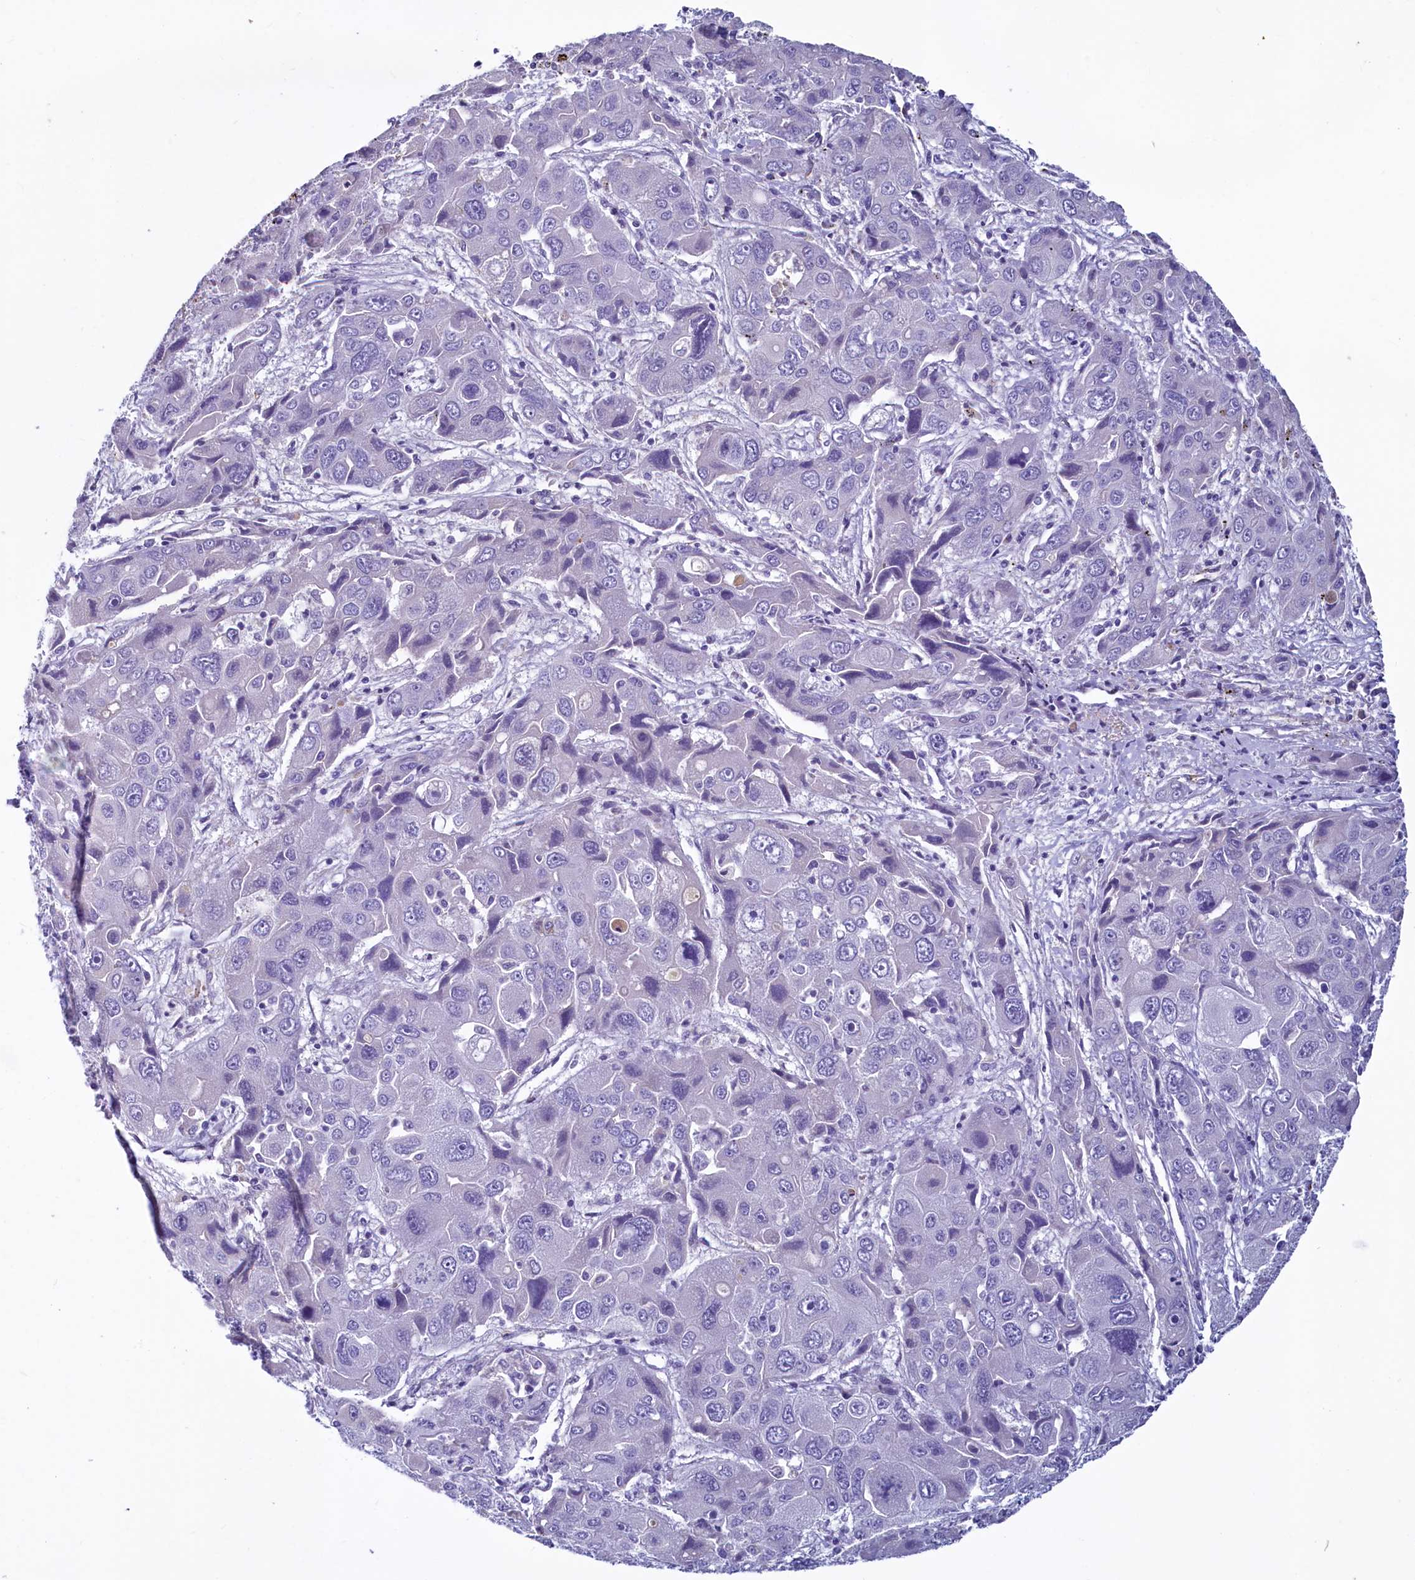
{"staining": {"intensity": "negative", "quantity": "none", "location": "none"}, "tissue": "liver cancer", "cell_type": "Tumor cells", "image_type": "cancer", "snomed": [{"axis": "morphology", "description": "Cholangiocarcinoma"}, {"axis": "topography", "description": "Liver"}], "caption": "There is no significant expression in tumor cells of liver cholangiocarcinoma.", "gene": "INSC", "patient": {"sex": "male", "age": 67}}